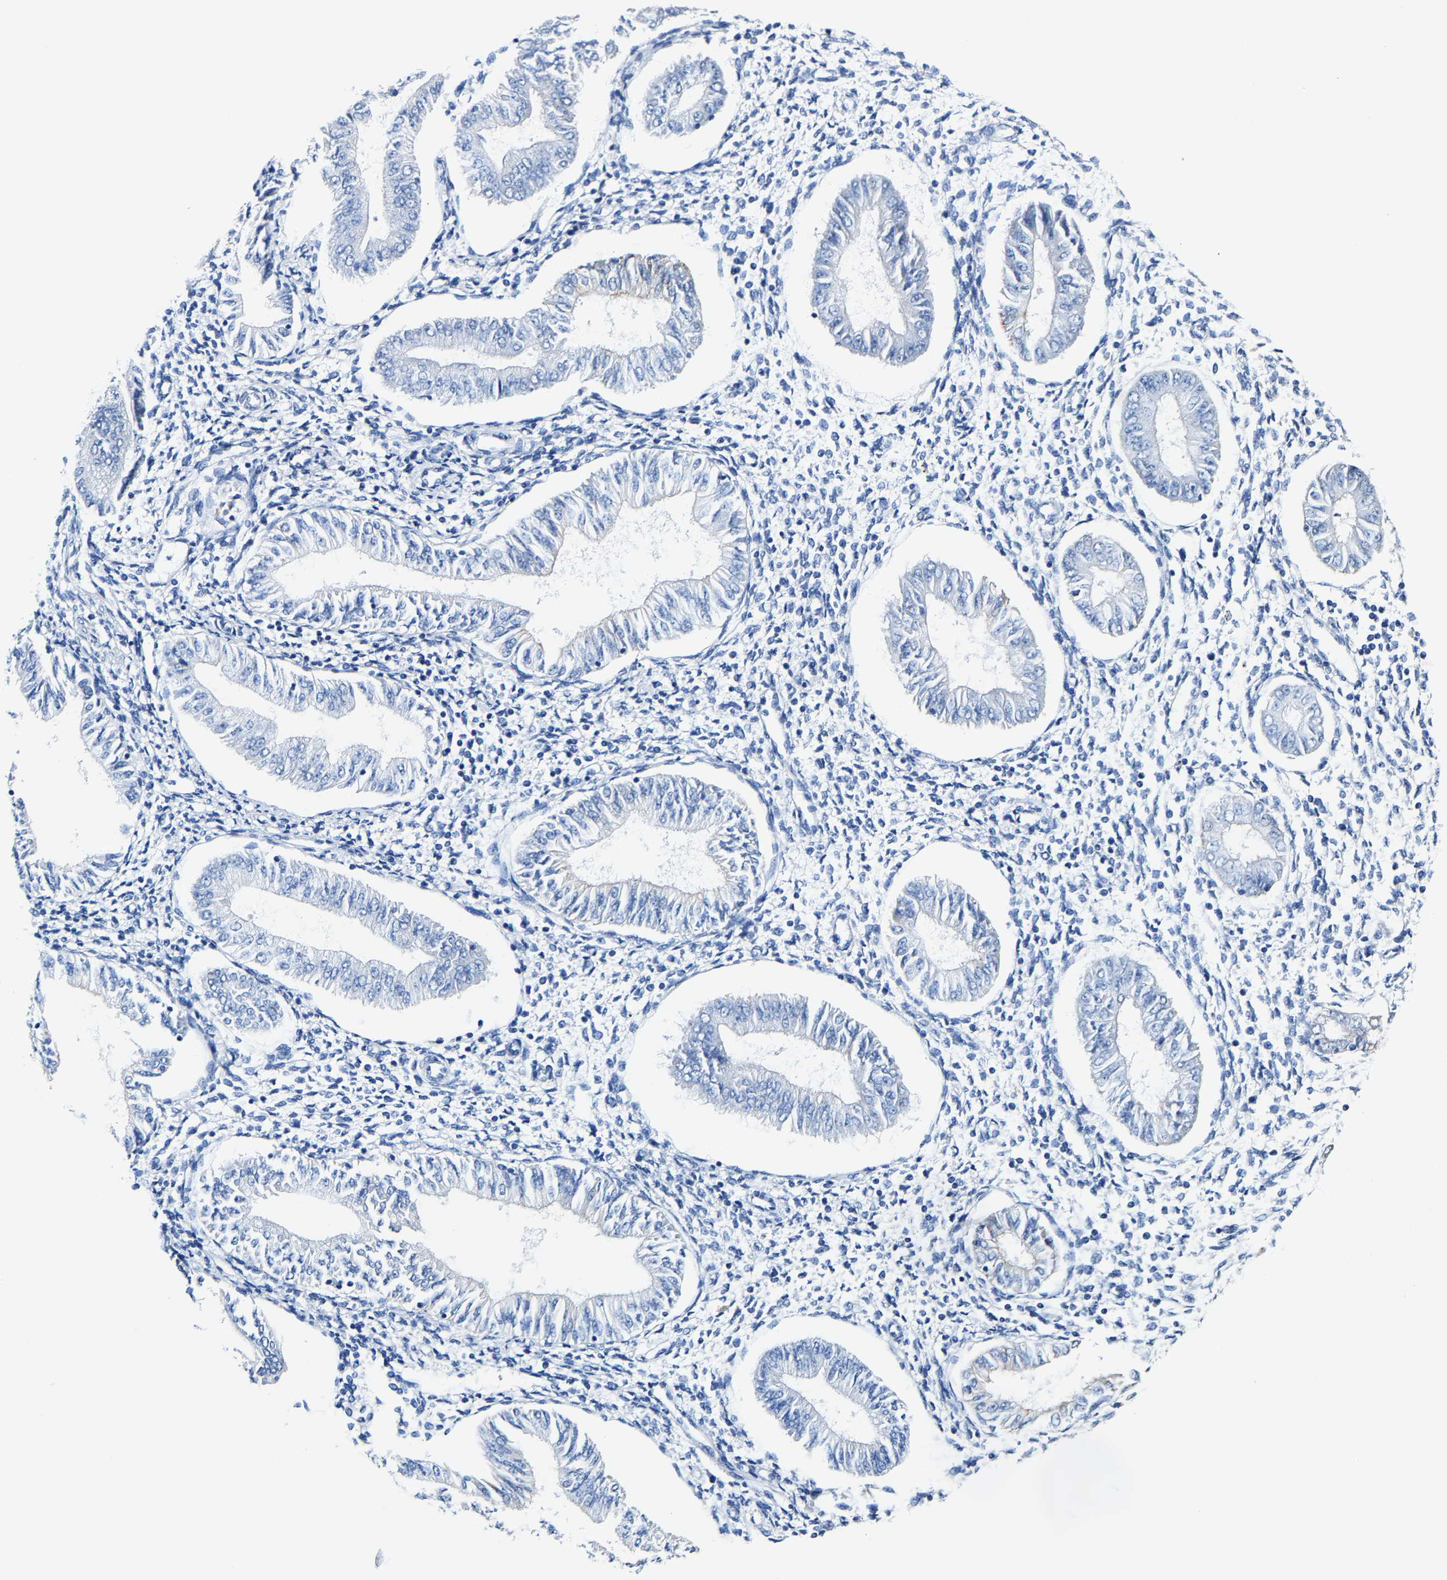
{"staining": {"intensity": "negative", "quantity": "none", "location": "none"}, "tissue": "endometrium", "cell_type": "Cells in endometrial stroma", "image_type": "normal", "snomed": [{"axis": "morphology", "description": "Normal tissue, NOS"}, {"axis": "topography", "description": "Endometrium"}], "caption": "A photomicrograph of human endometrium is negative for staining in cells in endometrial stroma. (DAB (3,3'-diaminobenzidine) immunohistochemistry (IHC) with hematoxylin counter stain).", "gene": "MMEL1", "patient": {"sex": "female", "age": 50}}